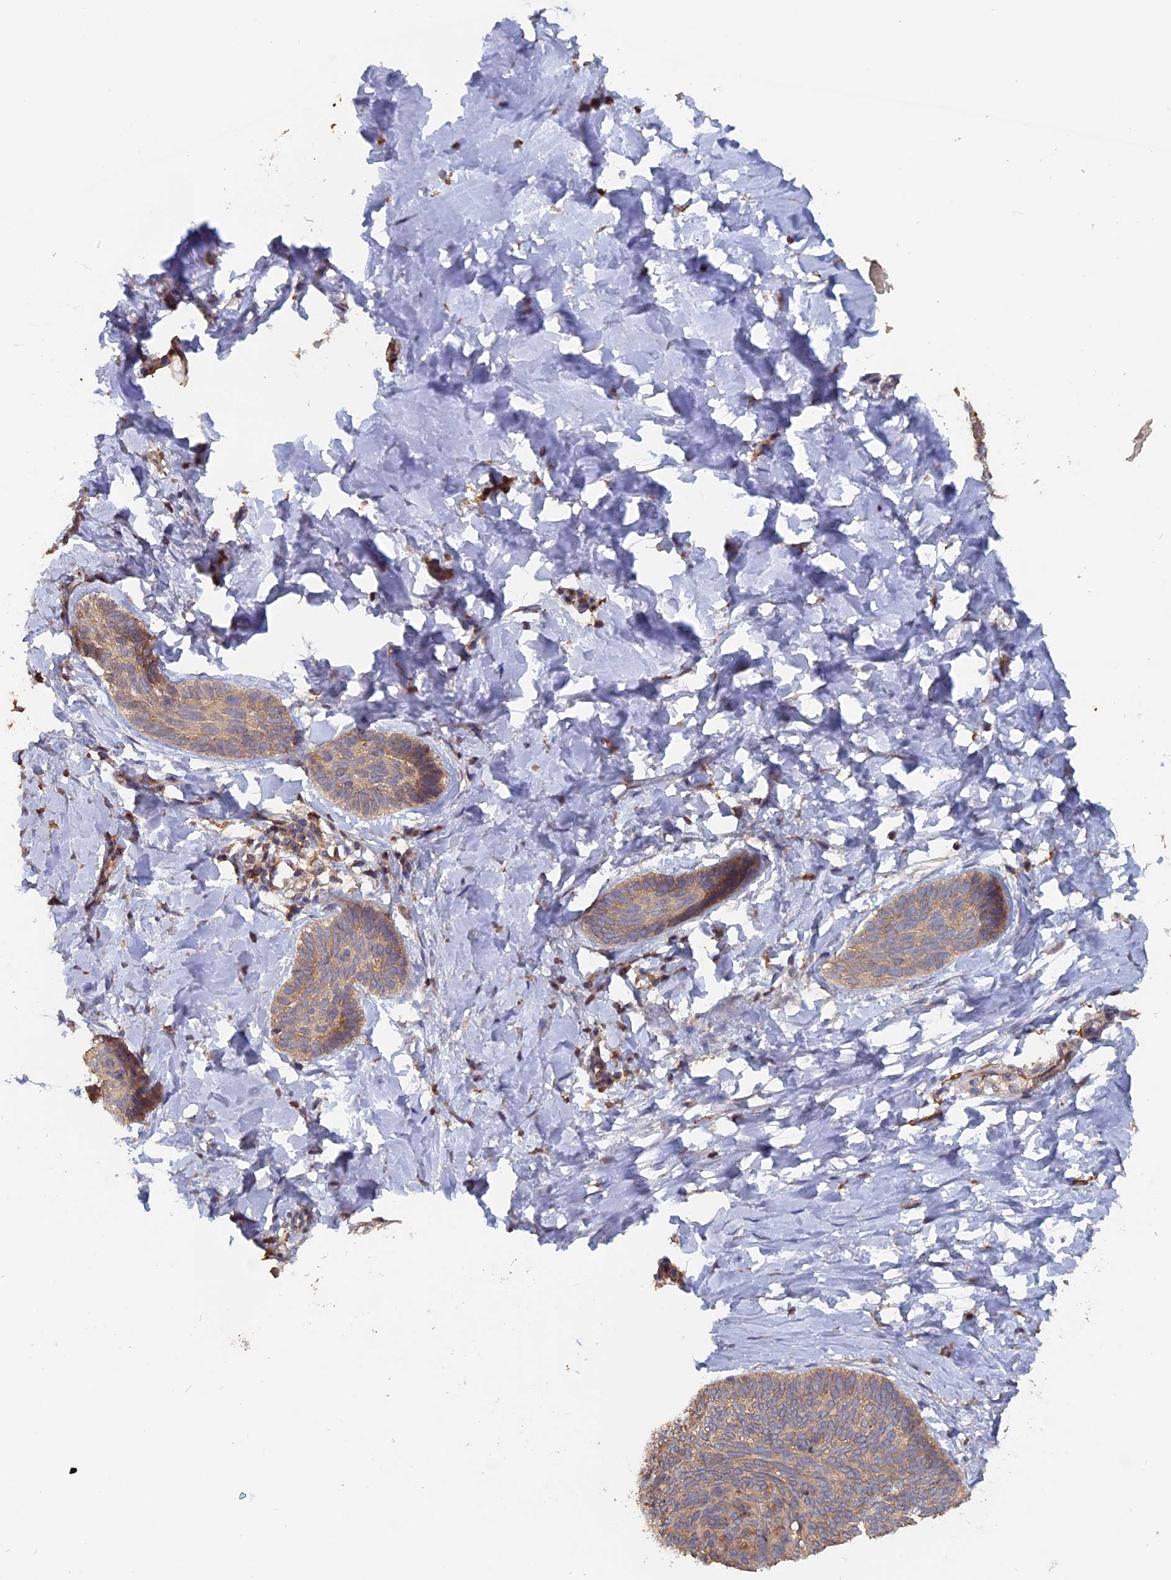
{"staining": {"intensity": "weak", "quantity": ">75%", "location": "cytoplasmic/membranous"}, "tissue": "skin cancer", "cell_type": "Tumor cells", "image_type": "cancer", "snomed": [{"axis": "morphology", "description": "Basal cell carcinoma"}, {"axis": "topography", "description": "Skin"}], "caption": "High-power microscopy captured an IHC histopathology image of skin basal cell carcinoma, revealing weak cytoplasmic/membranous staining in approximately >75% of tumor cells. The staining was performed using DAB to visualize the protein expression in brown, while the nuclei were stained in blue with hematoxylin (Magnification: 20x).", "gene": "PIGQ", "patient": {"sex": "female", "age": 81}}